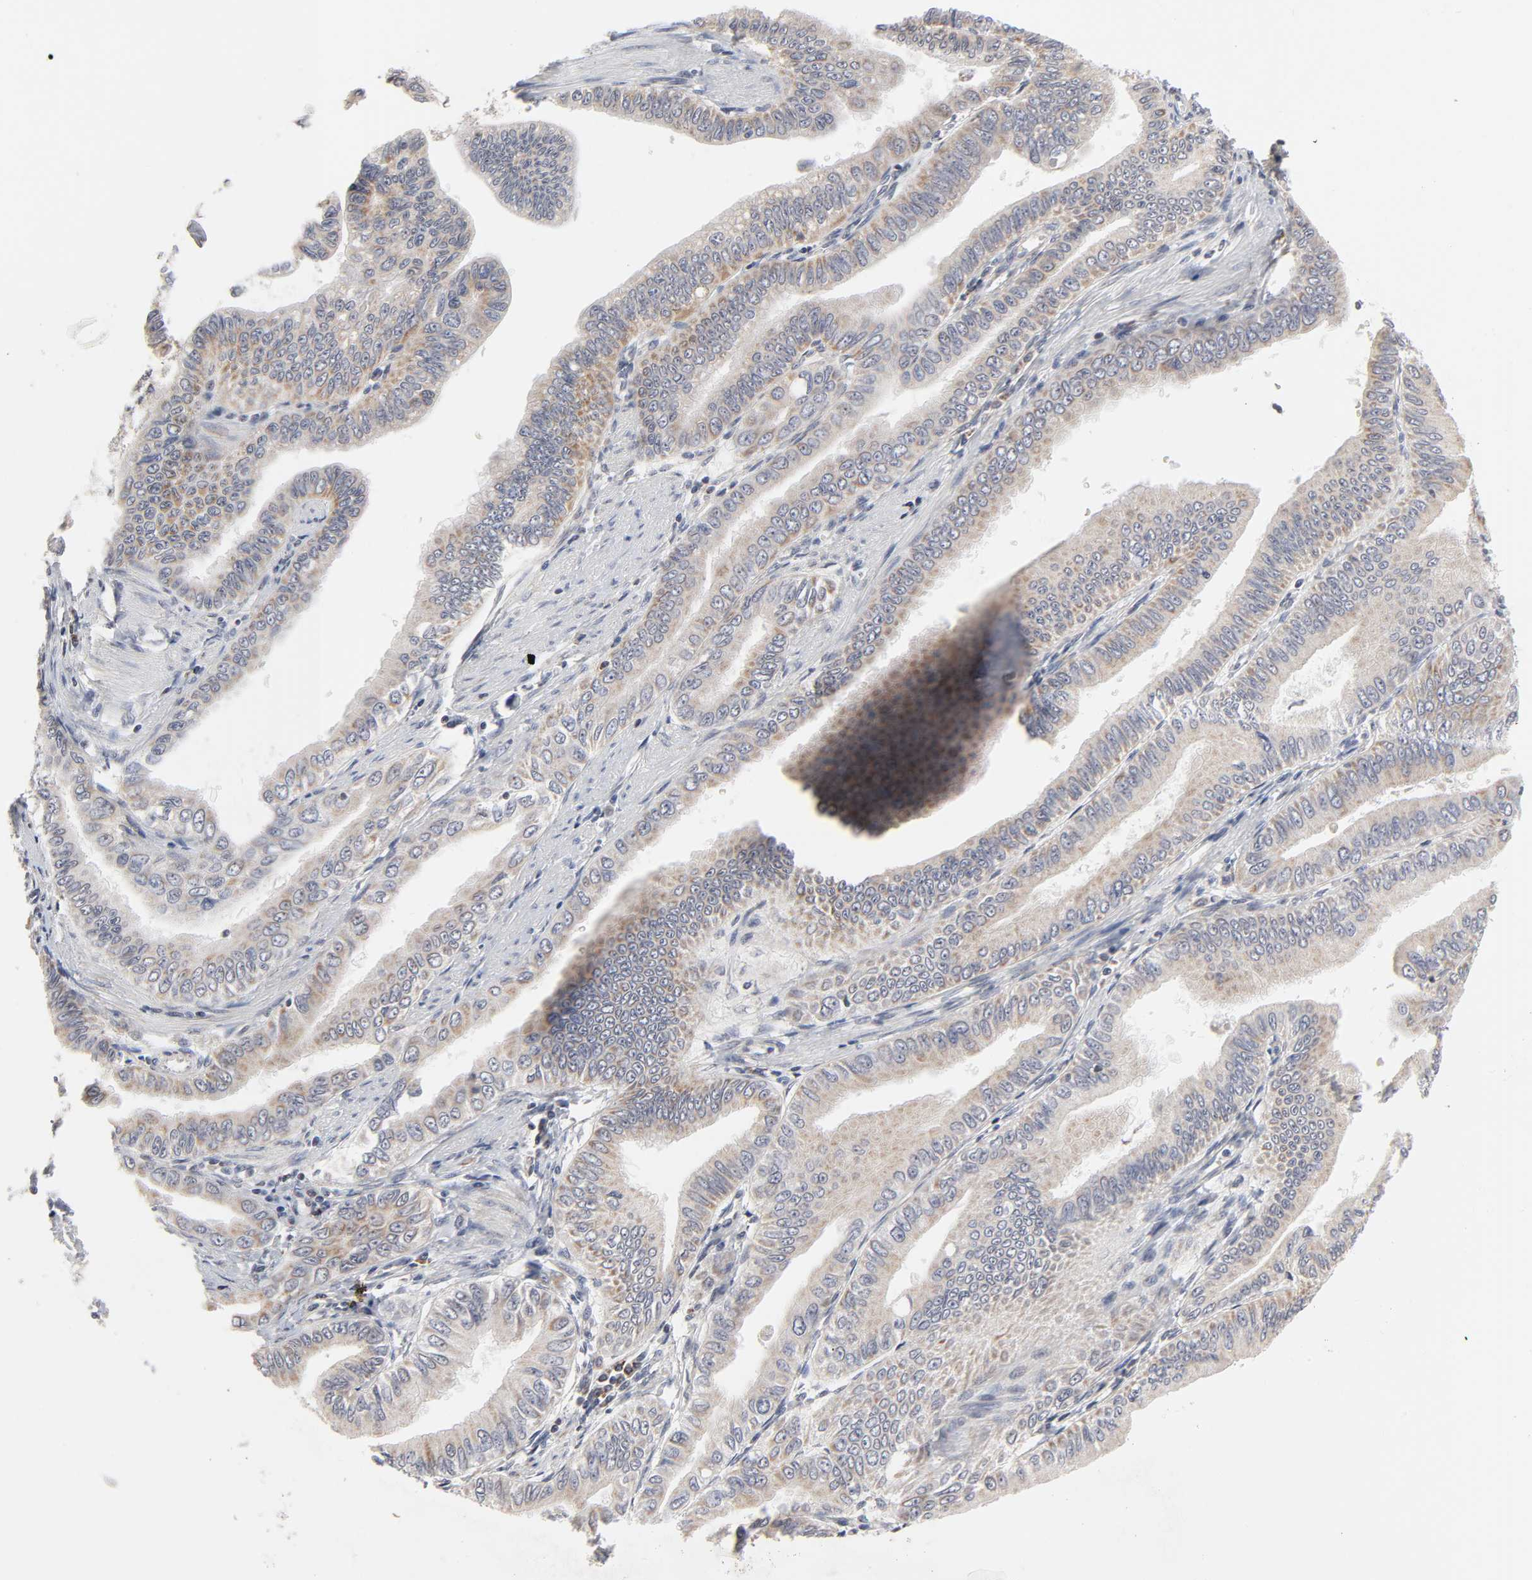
{"staining": {"intensity": "moderate", "quantity": ">75%", "location": "cytoplasmic/membranous"}, "tissue": "pancreatic cancer", "cell_type": "Tumor cells", "image_type": "cancer", "snomed": [{"axis": "morphology", "description": "Normal tissue, NOS"}, {"axis": "topography", "description": "Lymph node"}], "caption": "There is medium levels of moderate cytoplasmic/membranous staining in tumor cells of pancreatic cancer, as demonstrated by immunohistochemical staining (brown color).", "gene": "AUH", "patient": {"sex": "male", "age": 50}}